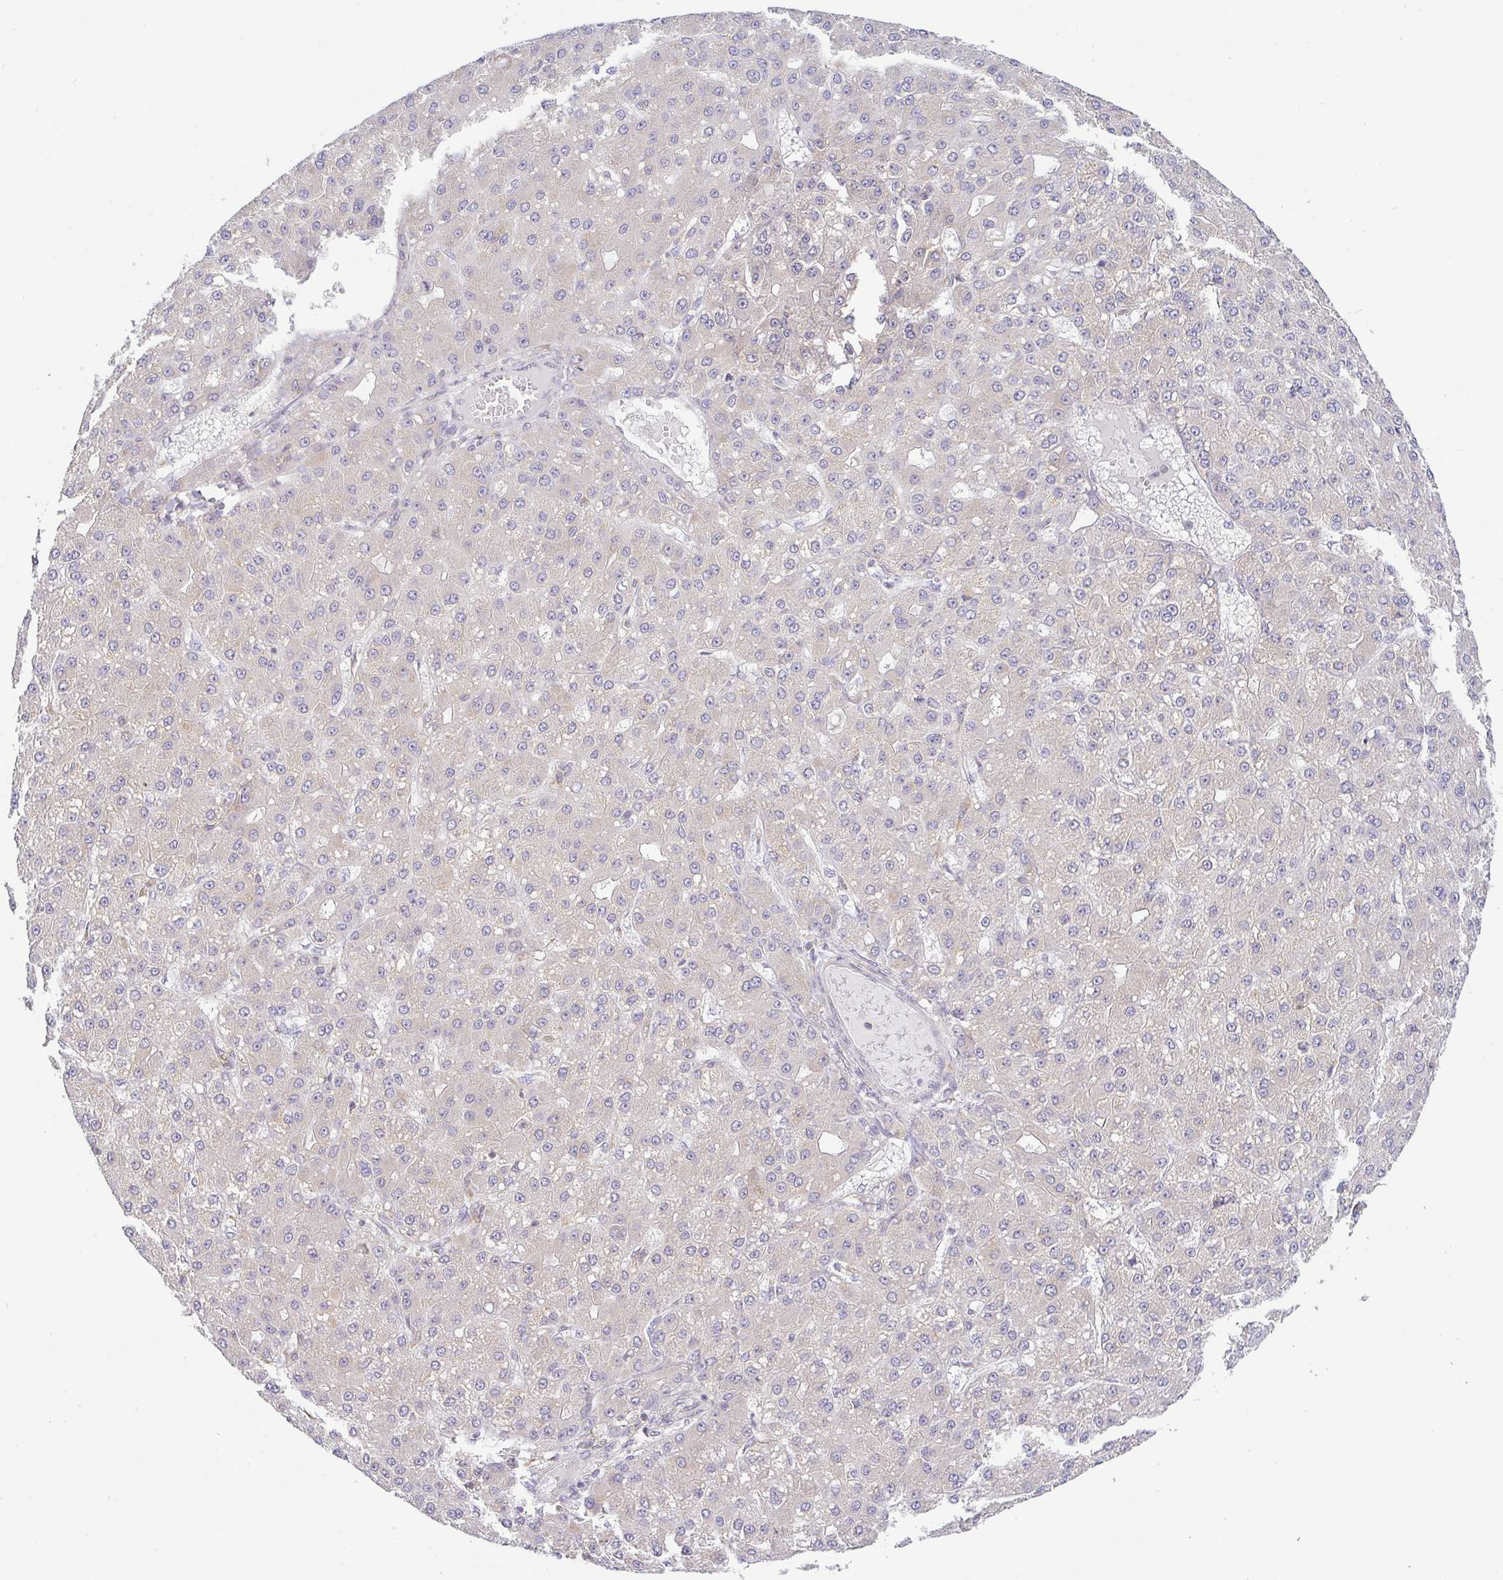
{"staining": {"intensity": "negative", "quantity": "none", "location": "none"}, "tissue": "liver cancer", "cell_type": "Tumor cells", "image_type": "cancer", "snomed": [{"axis": "morphology", "description": "Carcinoma, Hepatocellular, NOS"}, {"axis": "topography", "description": "Liver"}], "caption": "High magnification brightfield microscopy of liver cancer (hepatocellular carcinoma) stained with DAB (3,3'-diaminobenzidine) (brown) and counterstained with hematoxylin (blue): tumor cells show no significant staining.", "gene": "DERL2", "patient": {"sex": "male", "age": 67}}